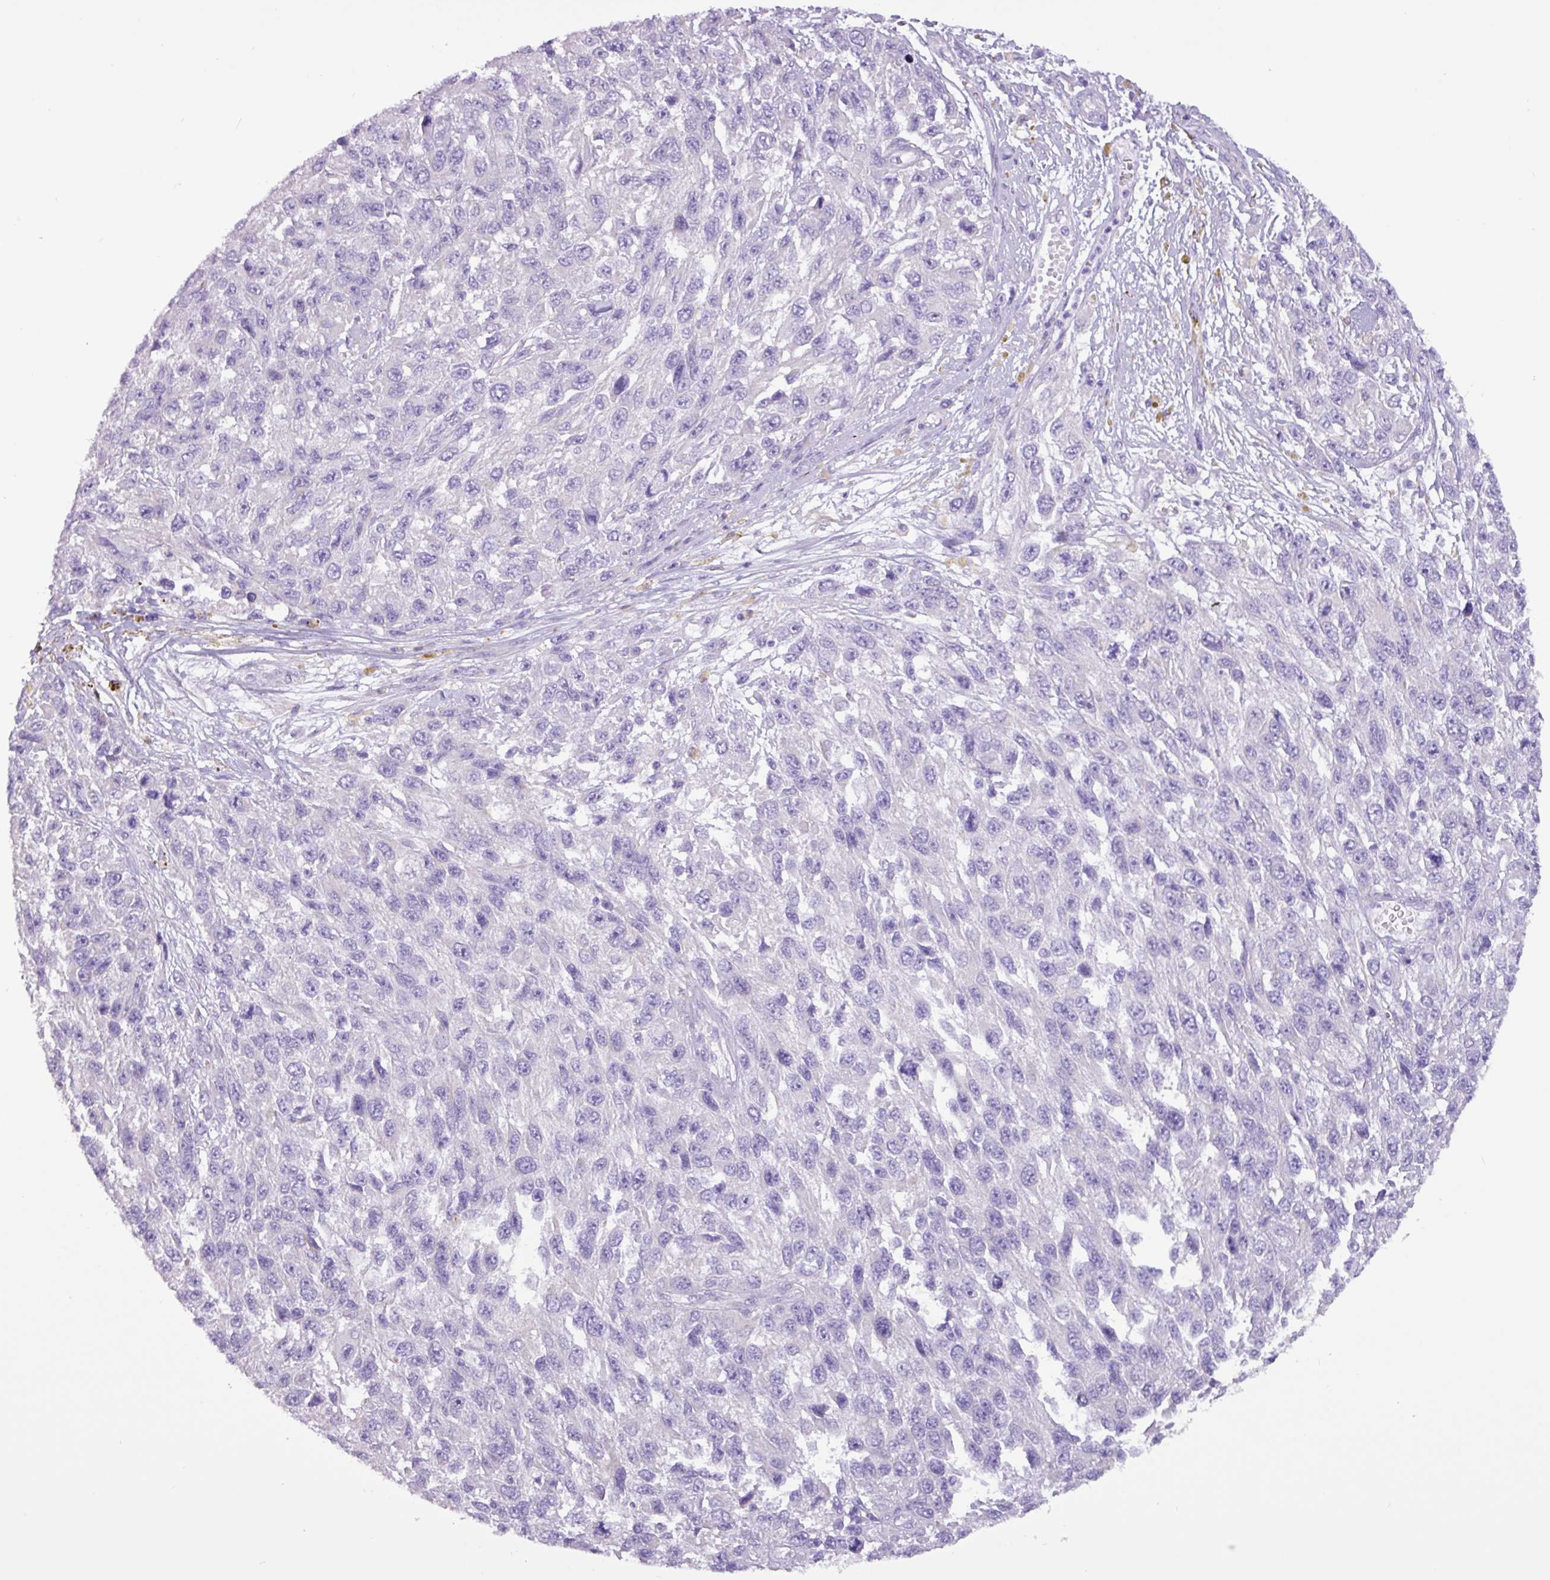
{"staining": {"intensity": "negative", "quantity": "none", "location": "none"}, "tissue": "melanoma", "cell_type": "Tumor cells", "image_type": "cancer", "snomed": [{"axis": "morphology", "description": "Malignant melanoma, NOS"}, {"axis": "topography", "description": "Skin"}], "caption": "Malignant melanoma was stained to show a protein in brown. There is no significant expression in tumor cells.", "gene": "SLC38A1", "patient": {"sex": "female", "age": 96}}